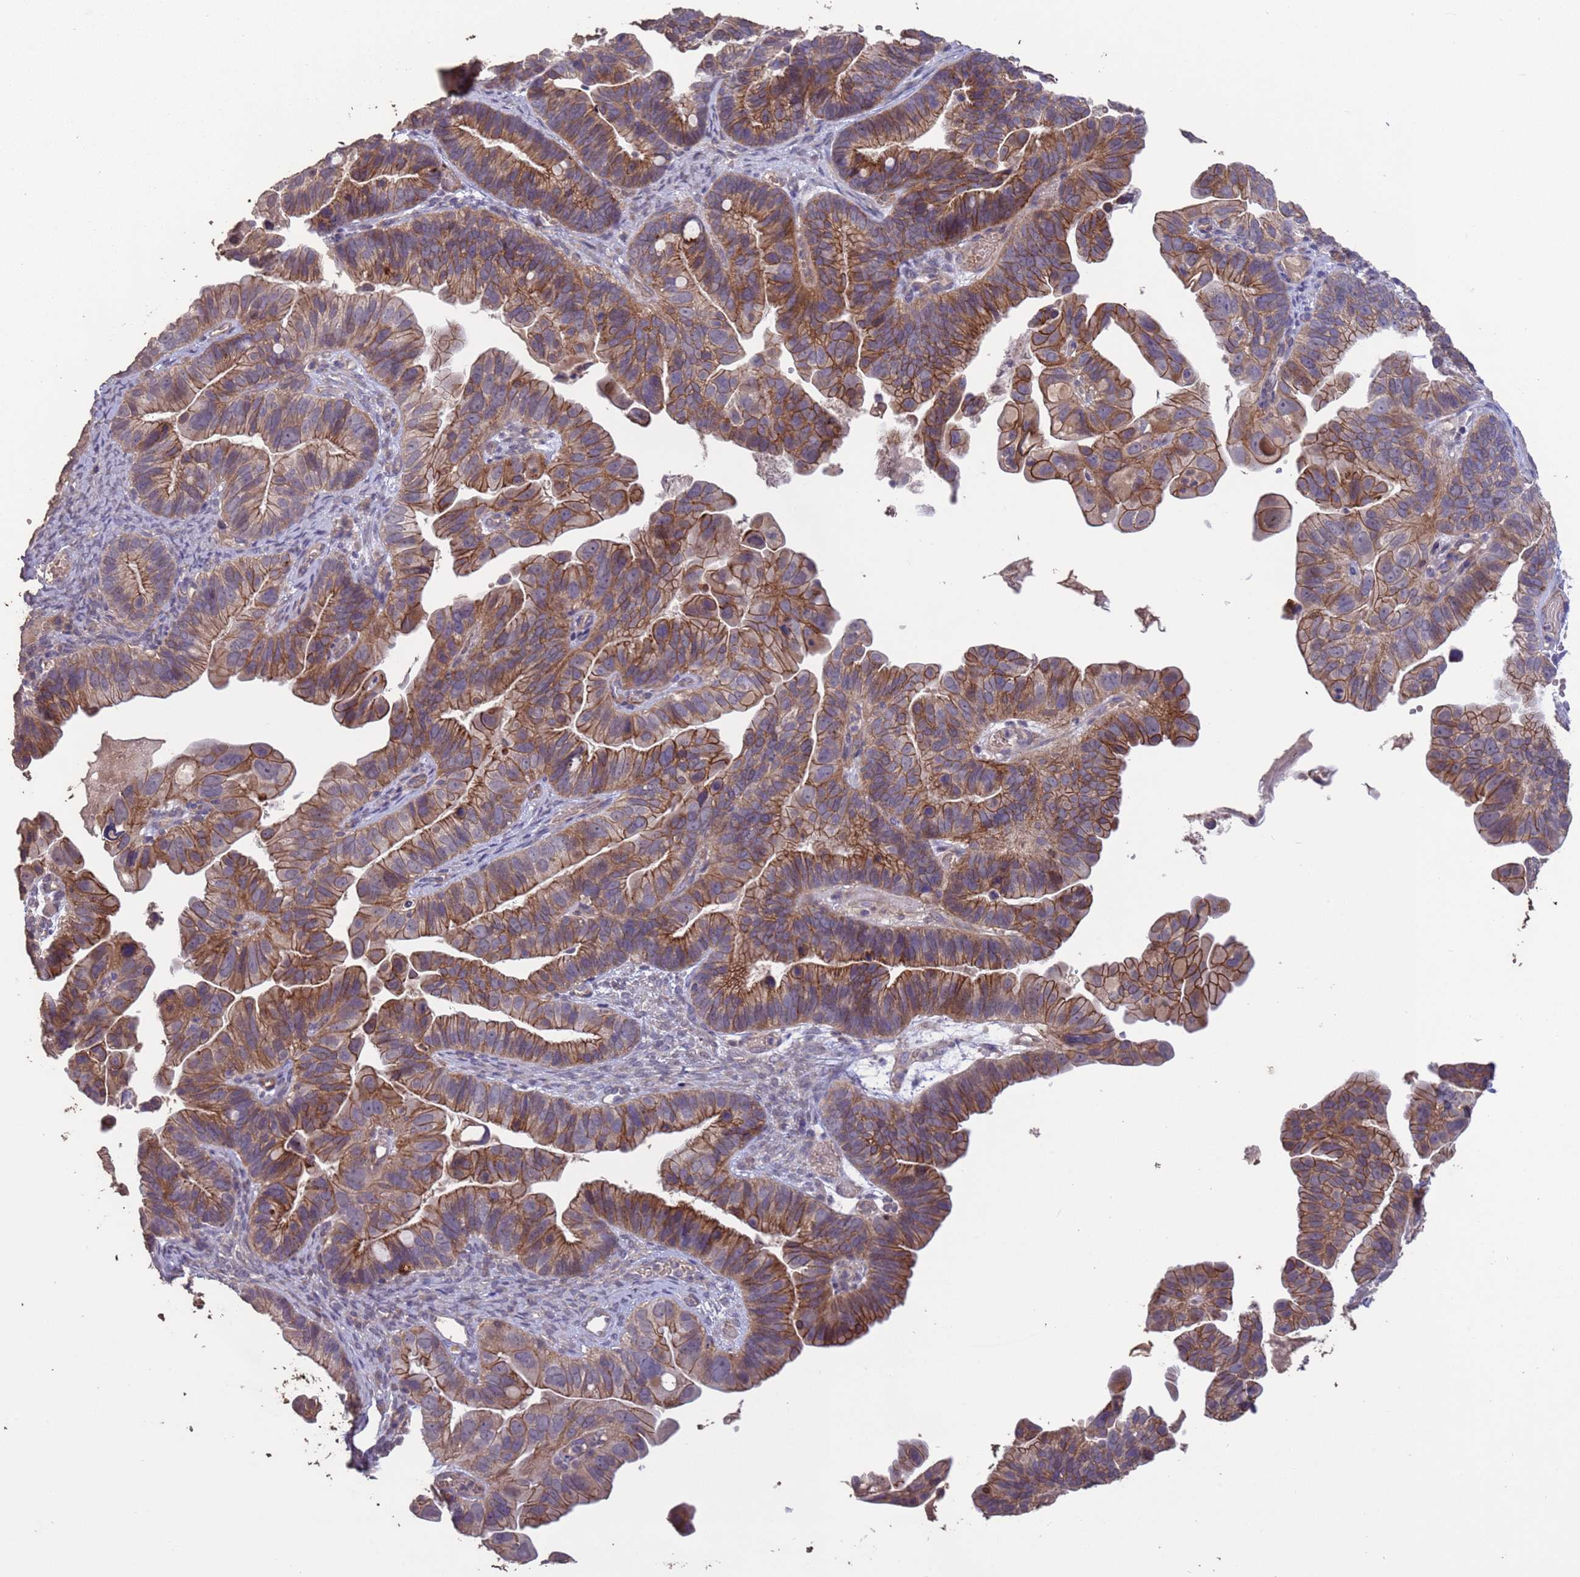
{"staining": {"intensity": "strong", "quantity": ">75%", "location": "cytoplasmic/membranous"}, "tissue": "ovarian cancer", "cell_type": "Tumor cells", "image_type": "cancer", "snomed": [{"axis": "morphology", "description": "Cystadenocarcinoma, serous, NOS"}, {"axis": "topography", "description": "Ovary"}], "caption": "Immunohistochemistry (IHC) of ovarian cancer exhibits high levels of strong cytoplasmic/membranous positivity in about >75% of tumor cells.", "gene": "SLC9B2", "patient": {"sex": "female", "age": 56}}